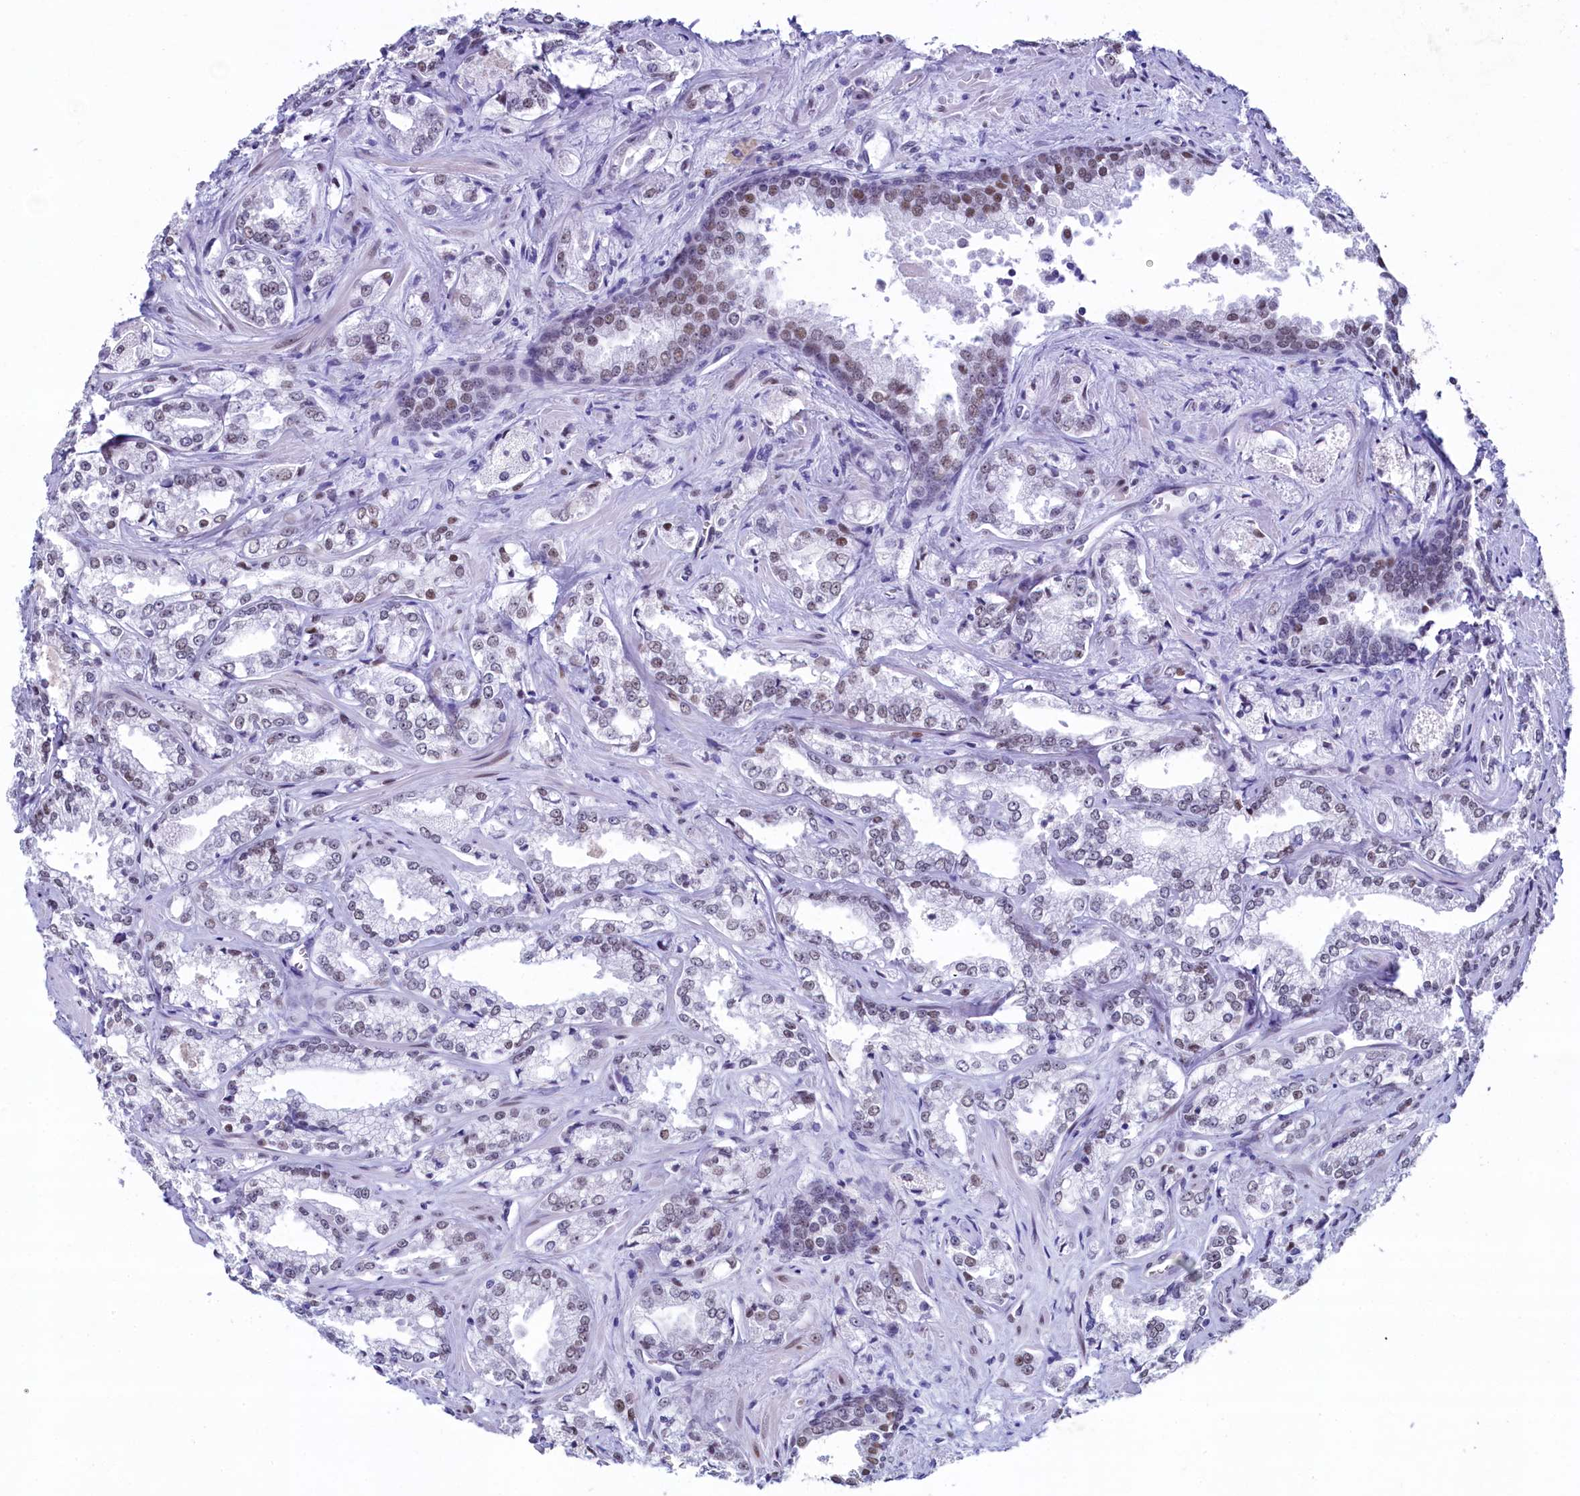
{"staining": {"intensity": "weak", "quantity": "25%-75%", "location": "nuclear"}, "tissue": "prostate cancer", "cell_type": "Tumor cells", "image_type": "cancer", "snomed": [{"axis": "morphology", "description": "Adenocarcinoma, Low grade"}, {"axis": "topography", "description": "Prostate"}], "caption": "Prostate cancer stained with IHC demonstrates weak nuclear positivity in about 25%-75% of tumor cells.", "gene": "SUGP2", "patient": {"sex": "male", "age": 47}}